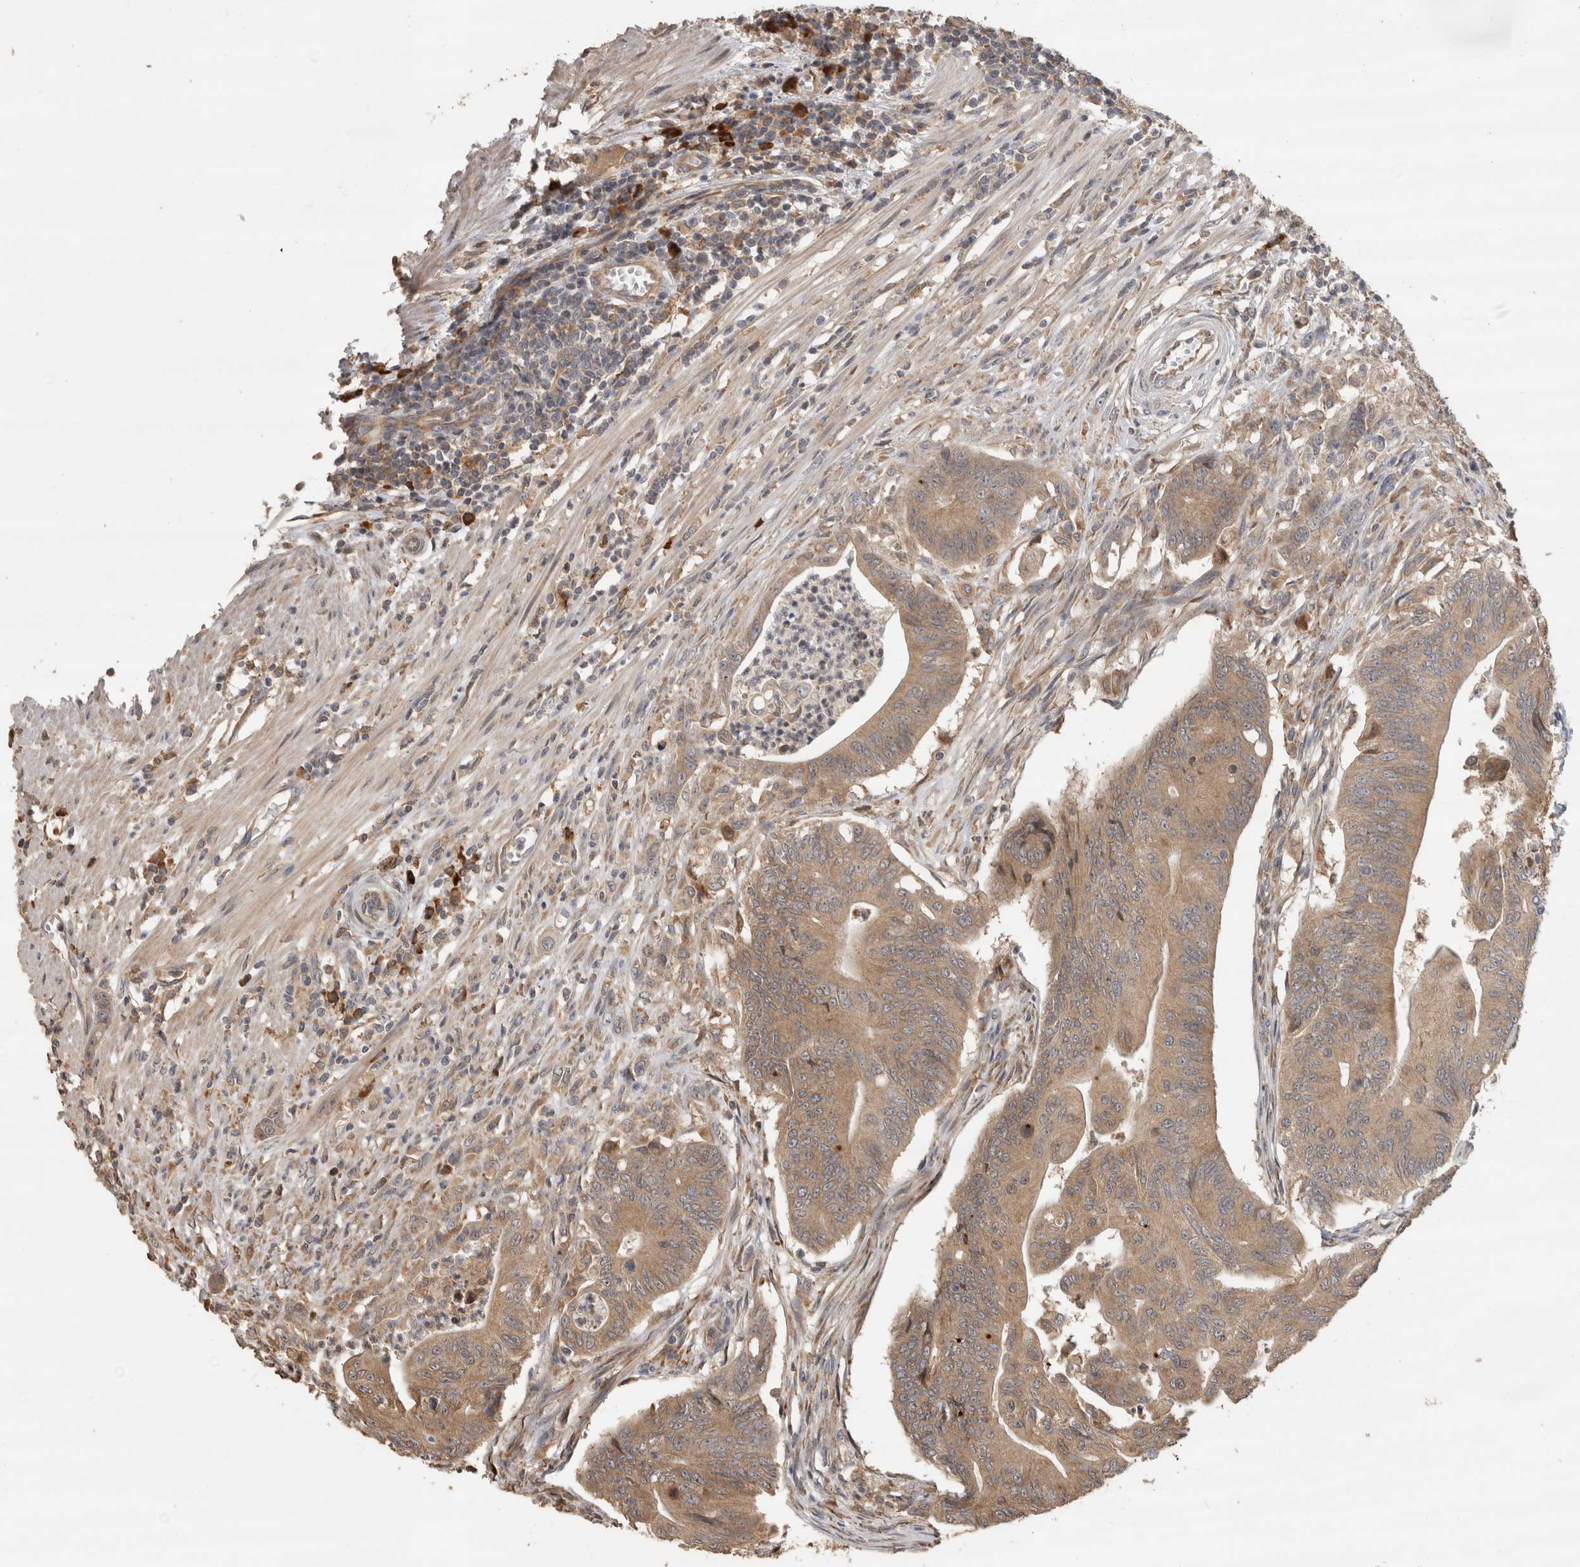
{"staining": {"intensity": "moderate", "quantity": ">75%", "location": "cytoplasmic/membranous"}, "tissue": "colorectal cancer", "cell_type": "Tumor cells", "image_type": "cancer", "snomed": [{"axis": "morphology", "description": "Adenoma, NOS"}, {"axis": "morphology", "description": "Adenocarcinoma, NOS"}, {"axis": "topography", "description": "Colon"}], "caption": "Immunohistochemical staining of human colorectal cancer (adenocarcinoma) demonstrates medium levels of moderate cytoplasmic/membranous protein staining in approximately >75% of tumor cells. The staining was performed using DAB (3,3'-diaminobenzidine) to visualize the protein expression in brown, while the nuclei were stained in blue with hematoxylin (Magnification: 20x).", "gene": "TBCE", "patient": {"sex": "male", "age": 79}}